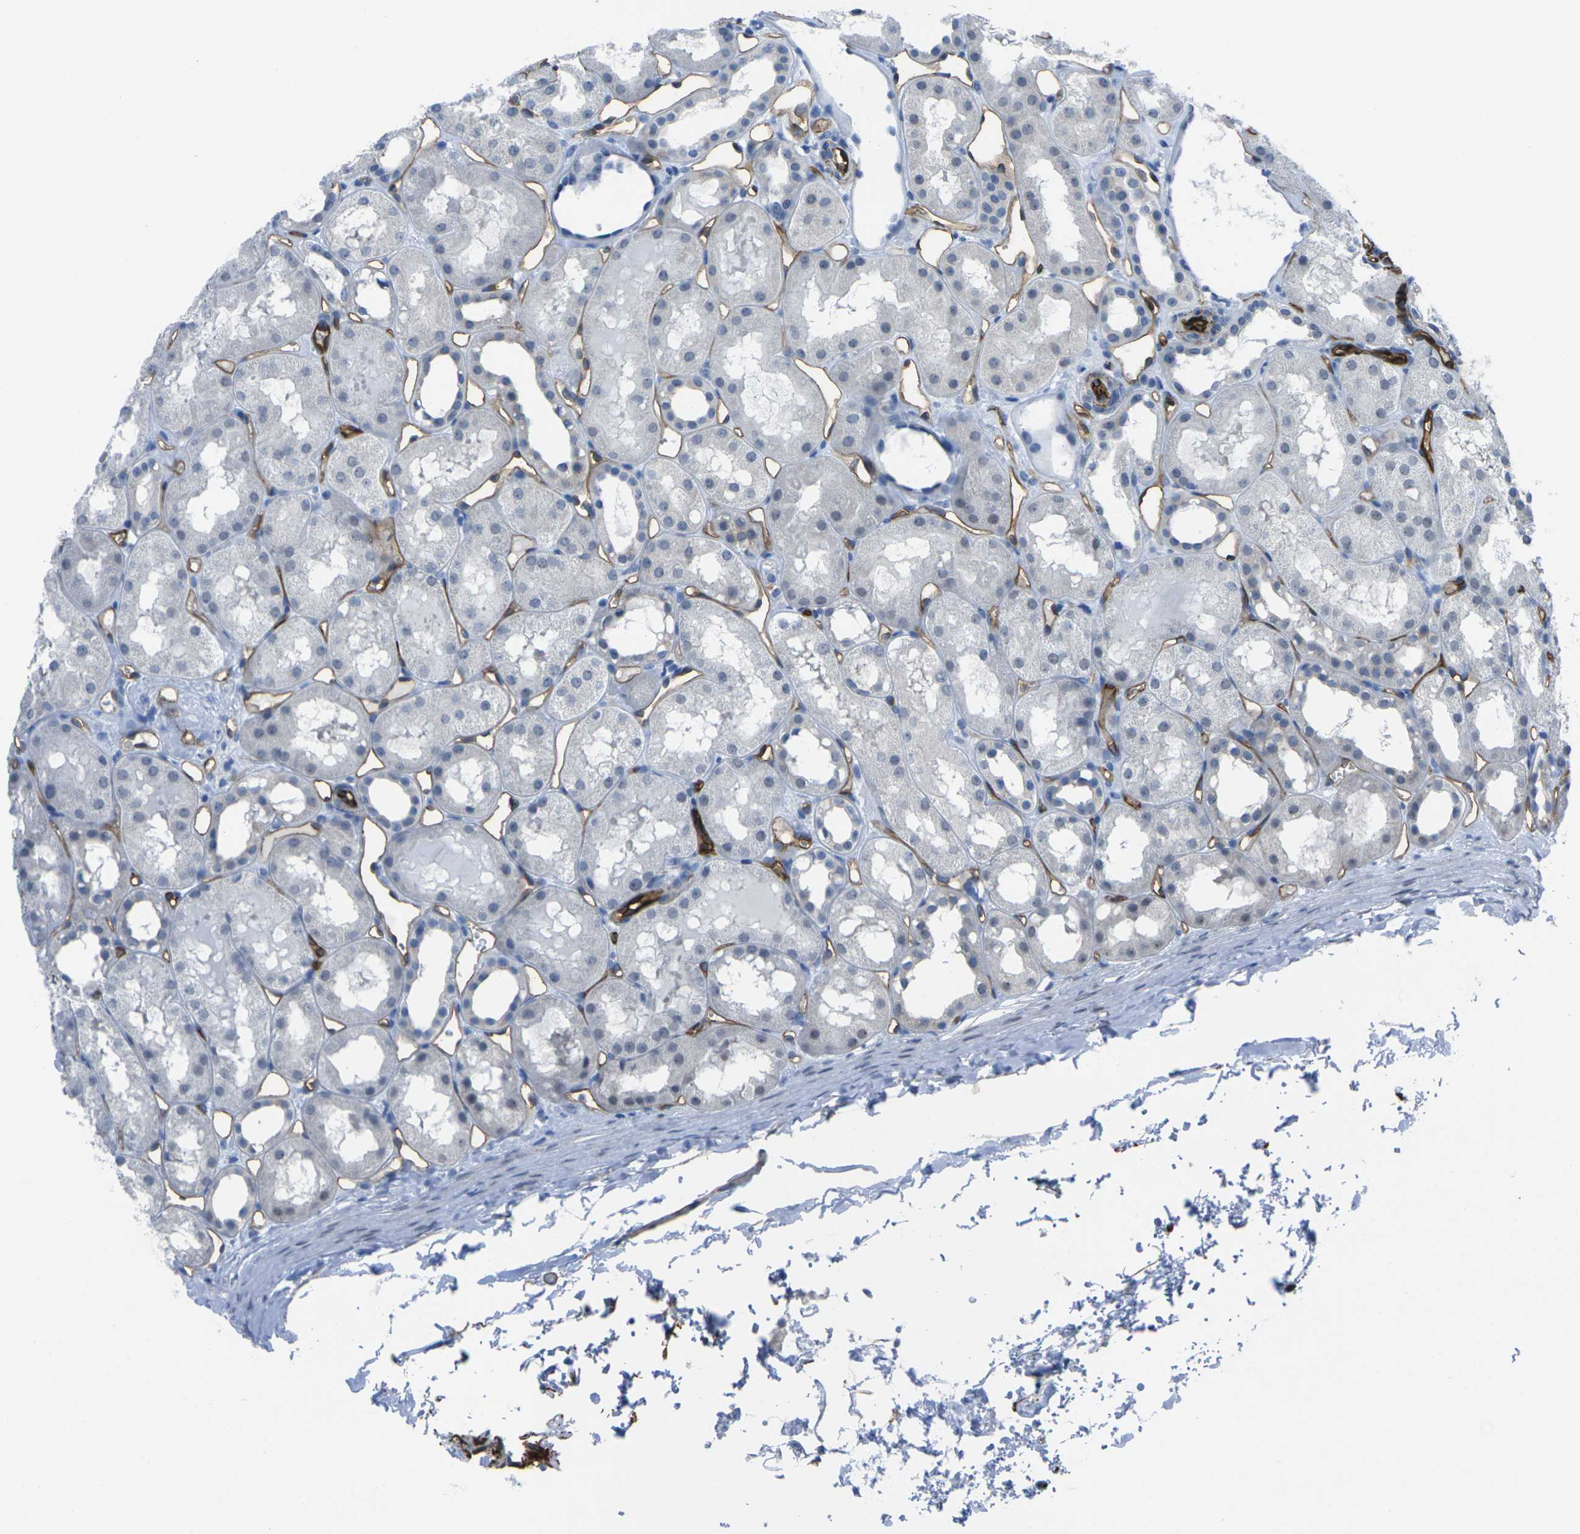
{"staining": {"intensity": "strong", "quantity": ">75%", "location": "cytoplasmic/membranous"}, "tissue": "kidney", "cell_type": "Cells in glomeruli", "image_type": "normal", "snomed": [{"axis": "morphology", "description": "Normal tissue, NOS"}, {"axis": "topography", "description": "Kidney"}, {"axis": "topography", "description": "Urinary bladder"}], "caption": "Strong cytoplasmic/membranous staining for a protein is appreciated in approximately >75% of cells in glomeruli of normal kidney using immunohistochemistry (IHC).", "gene": "HSPA12B", "patient": {"sex": "male", "age": 16}}